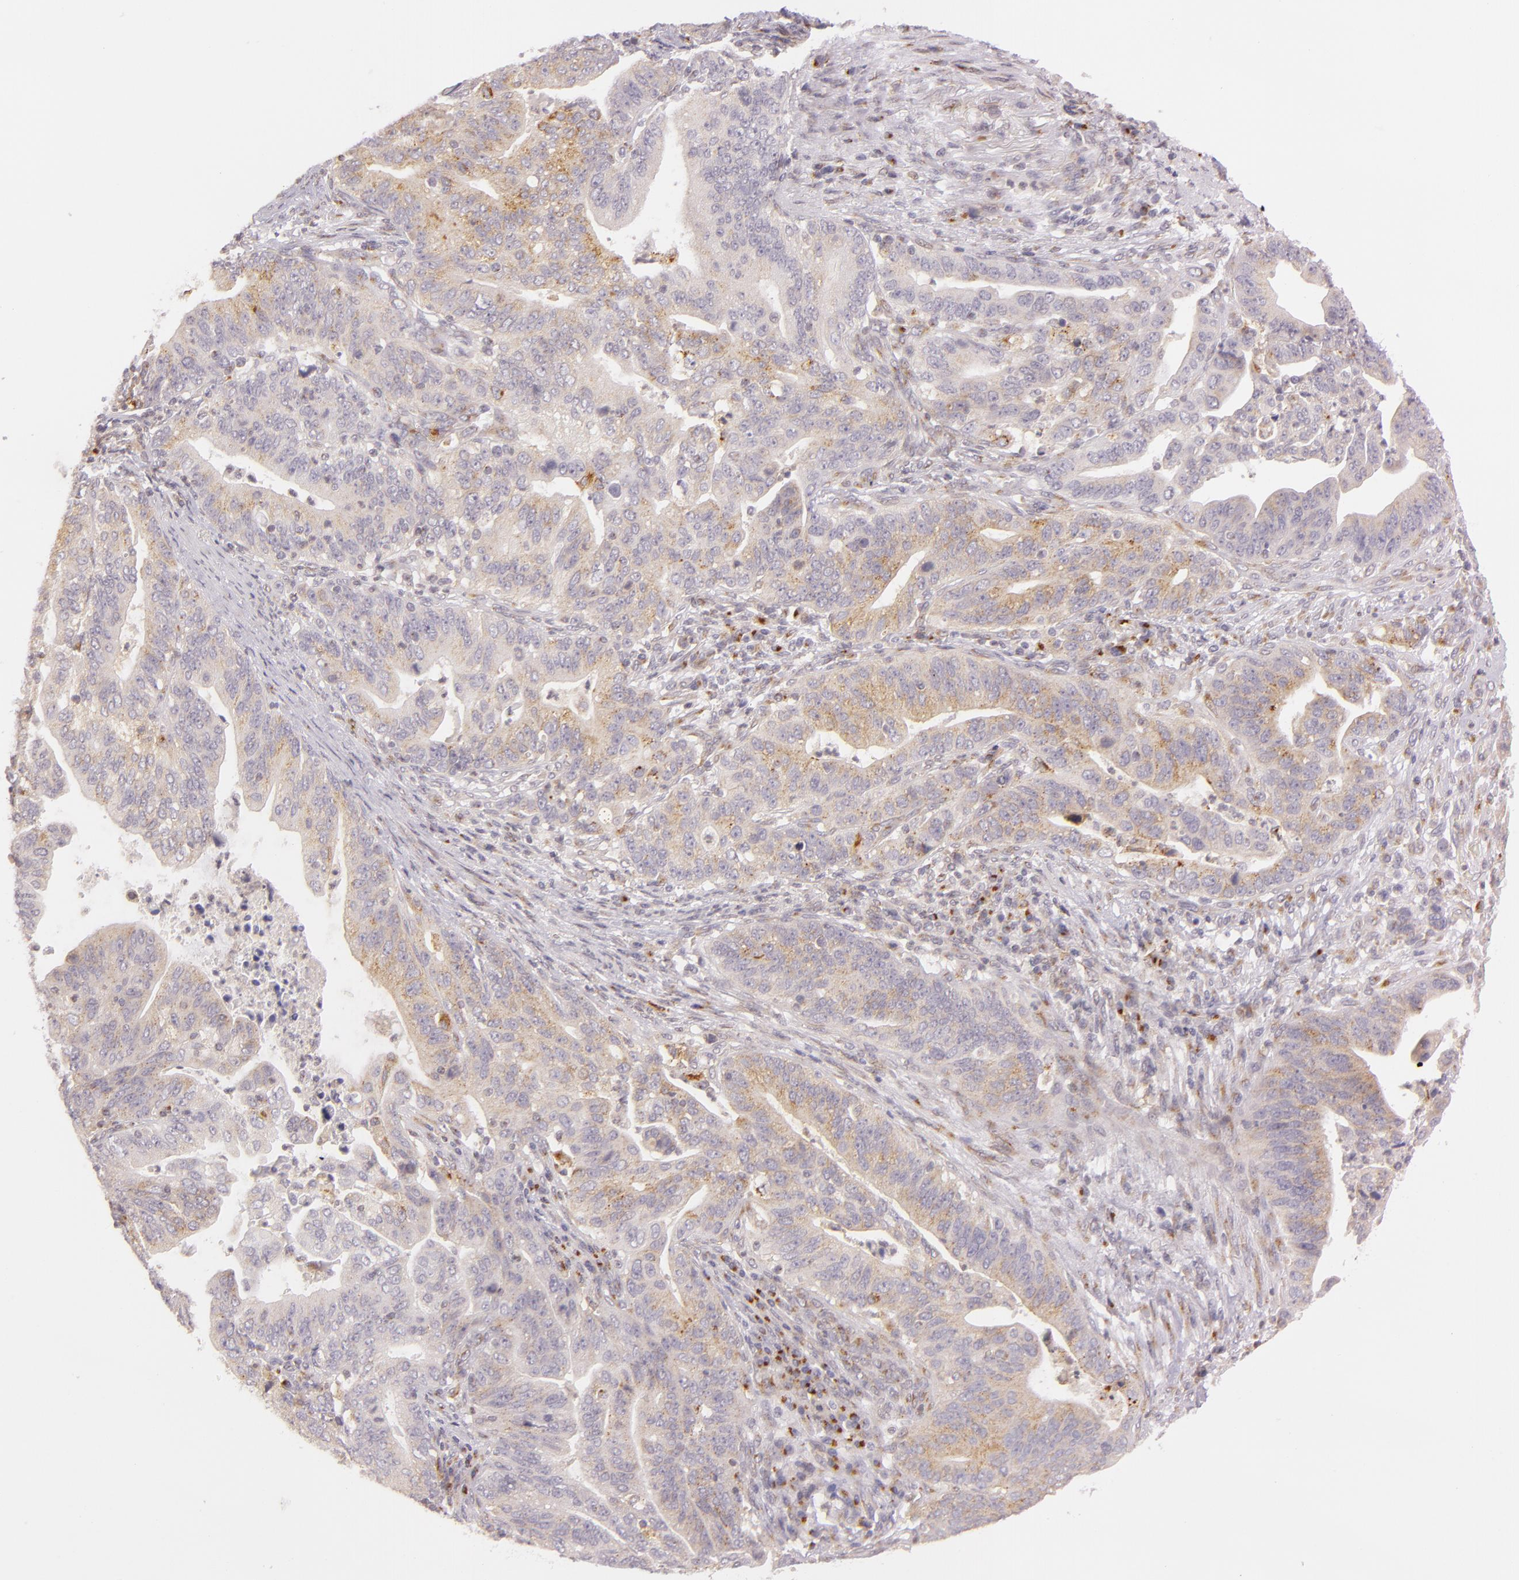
{"staining": {"intensity": "weak", "quantity": ">75%", "location": "cytoplasmic/membranous"}, "tissue": "stomach cancer", "cell_type": "Tumor cells", "image_type": "cancer", "snomed": [{"axis": "morphology", "description": "Adenocarcinoma, NOS"}, {"axis": "topography", "description": "Stomach, upper"}], "caption": "Immunohistochemistry (IHC) (DAB) staining of human stomach cancer (adenocarcinoma) displays weak cytoplasmic/membranous protein positivity in approximately >75% of tumor cells. (Stains: DAB in brown, nuclei in blue, Microscopy: brightfield microscopy at high magnification).", "gene": "LGMN", "patient": {"sex": "female", "age": 50}}